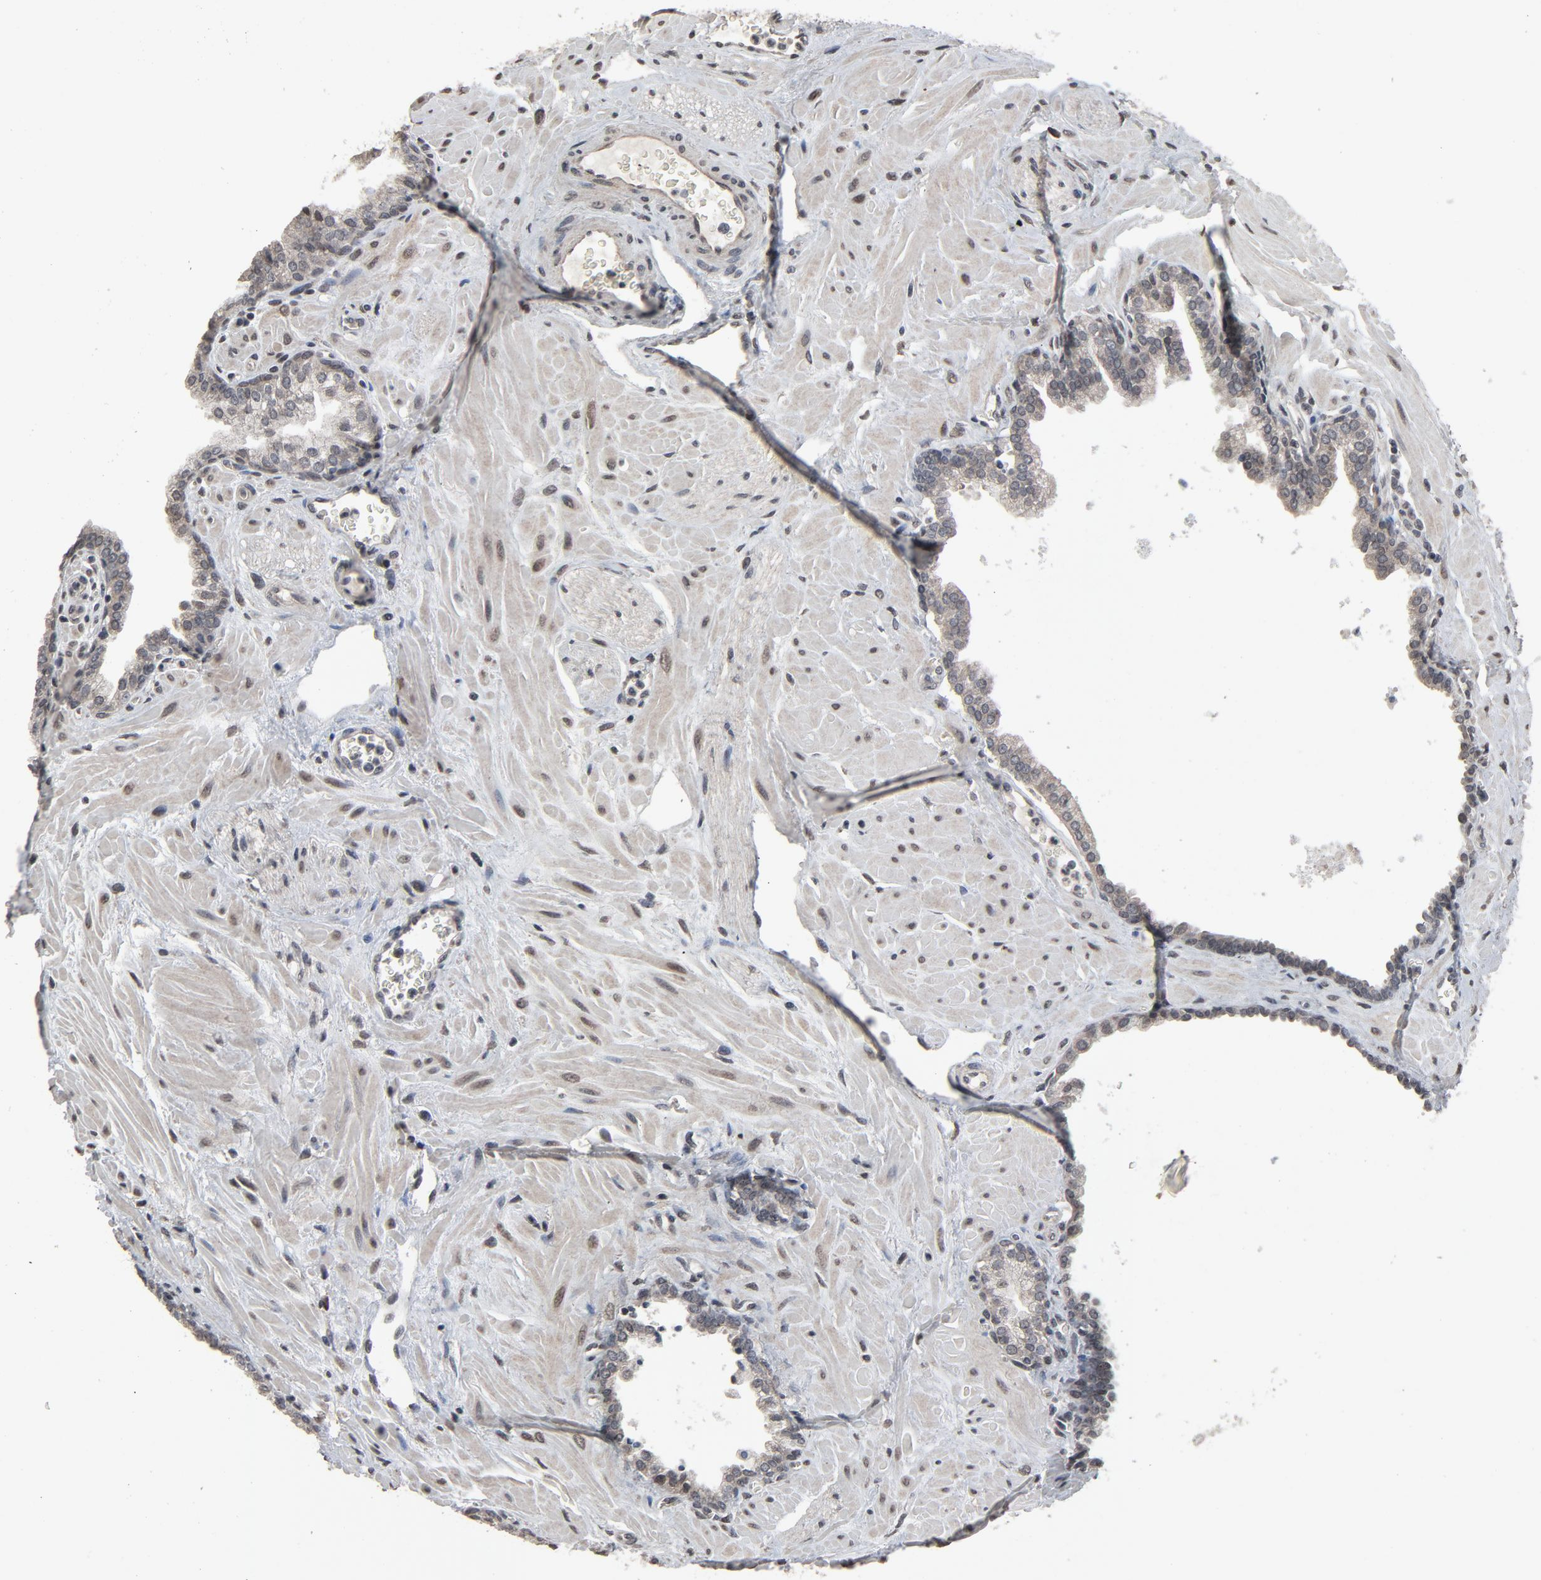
{"staining": {"intensity": "weak", "quantity": "25%-75%", "location": "cytoplasmic/membranous,nuclear"}, "tissue": "prostate", "cell_type": "Glandular cells", "image_type": "normal", "snomed": [{"axis": "morphology", "description": "Normal tissue, NOS"}, {"axis": "topography", "description": "Prostate"}], "caption": "Prostate was stained to show a protein in brown. There is low levels of weak cytoplasmic/membranous,nuclear staining in approximately 25%-75% of glandular cells. (DAB IHC, brown staining for protein, blue staining for nuclei).", "gene": "POM121", "patient": {"sex": "male", "age": 60}}